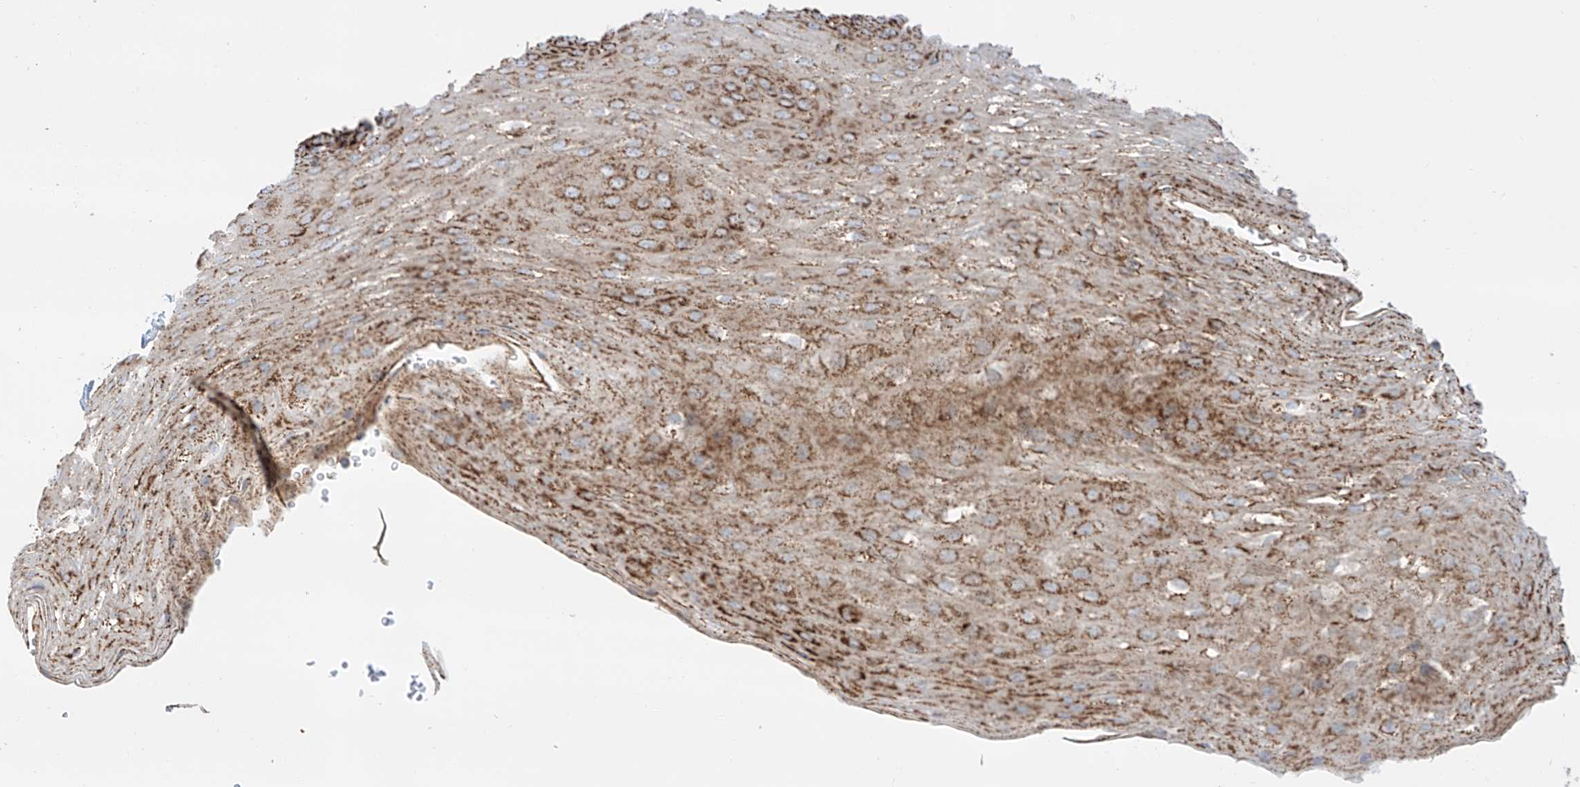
{"staining": {"intensity": "strong", "quantity": ">75%", "location": "cytoplasmic/membranous"}, "tissue": "esophagus", "cell_type": "Squamous epithelial cells", "image_type": "normal", "snomed": [{"axis": "morphology", "description": "Normal tissue, NOS"}, {"axis": "topography", "description": "Esophagus"}], "caption": "IHC micrograph of normal esophagus stained for a protein (brown), which shows high levels of strong cytoplasmic/membranous staining in about >75% of squamous epithelial cells.", "gene": "TTC27", "patient": {"sex": "female", "age": 66}}